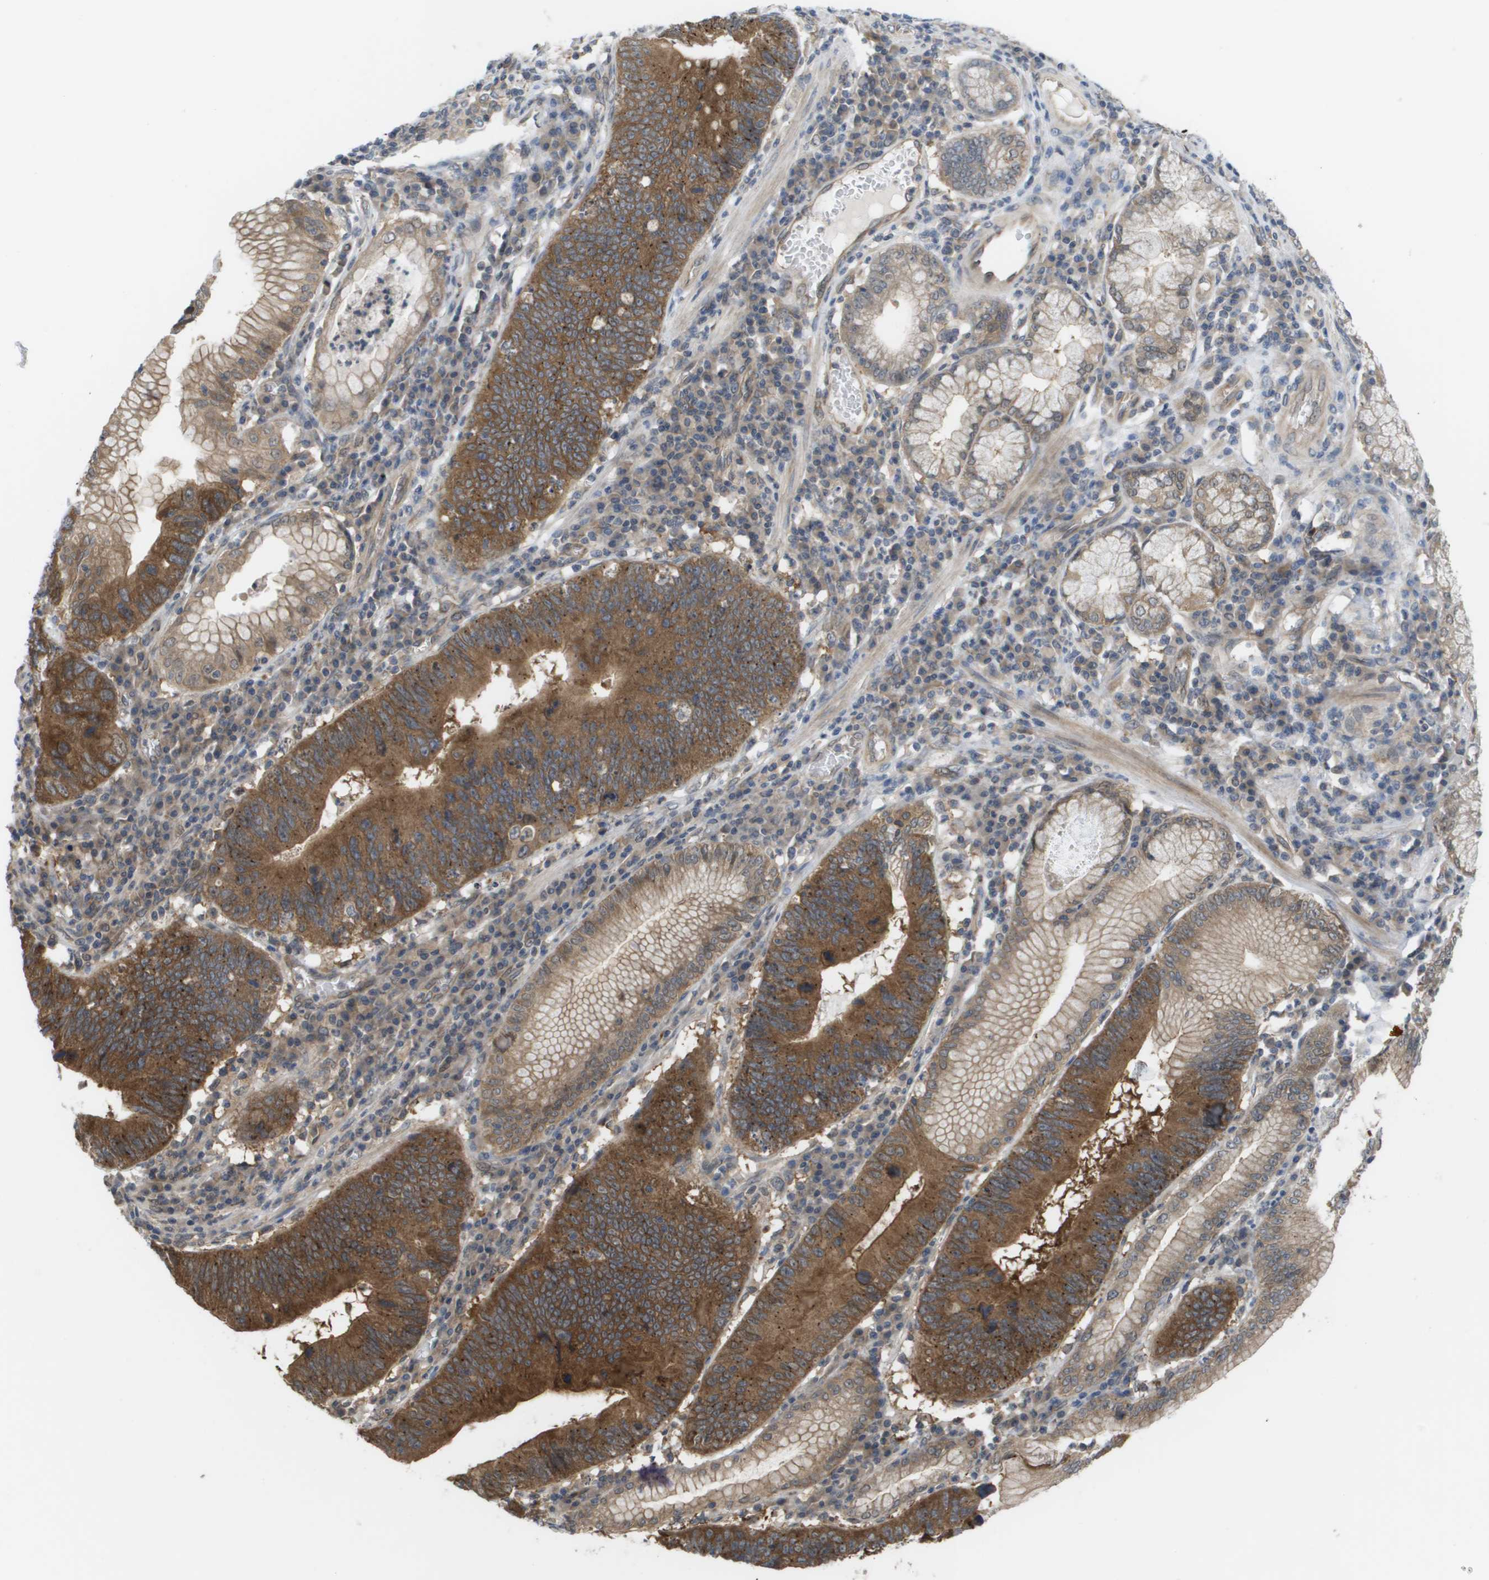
{"staining": {"intensity": "strong", "quantity": "25%-75%", "location": "cytoplasmic/membranous"}, "tissue": "stomach cancer", "cell_type": "Tumor cells", "image_type": "cancer", "snomed": [{"axis": "morphology", "description": "Adenocarcinoma, NOS"}, {"axis": "topography", "description": "Stomach"}], "caption": "Tumor cells demonstrate high levels of strong cytoplasmic/membranous expression in approximately 25%-75% of cells in stomach cancer (adenocarcinoma).", "gene": "CTPS2", "patient": {"sex": "male", "age": 59}}